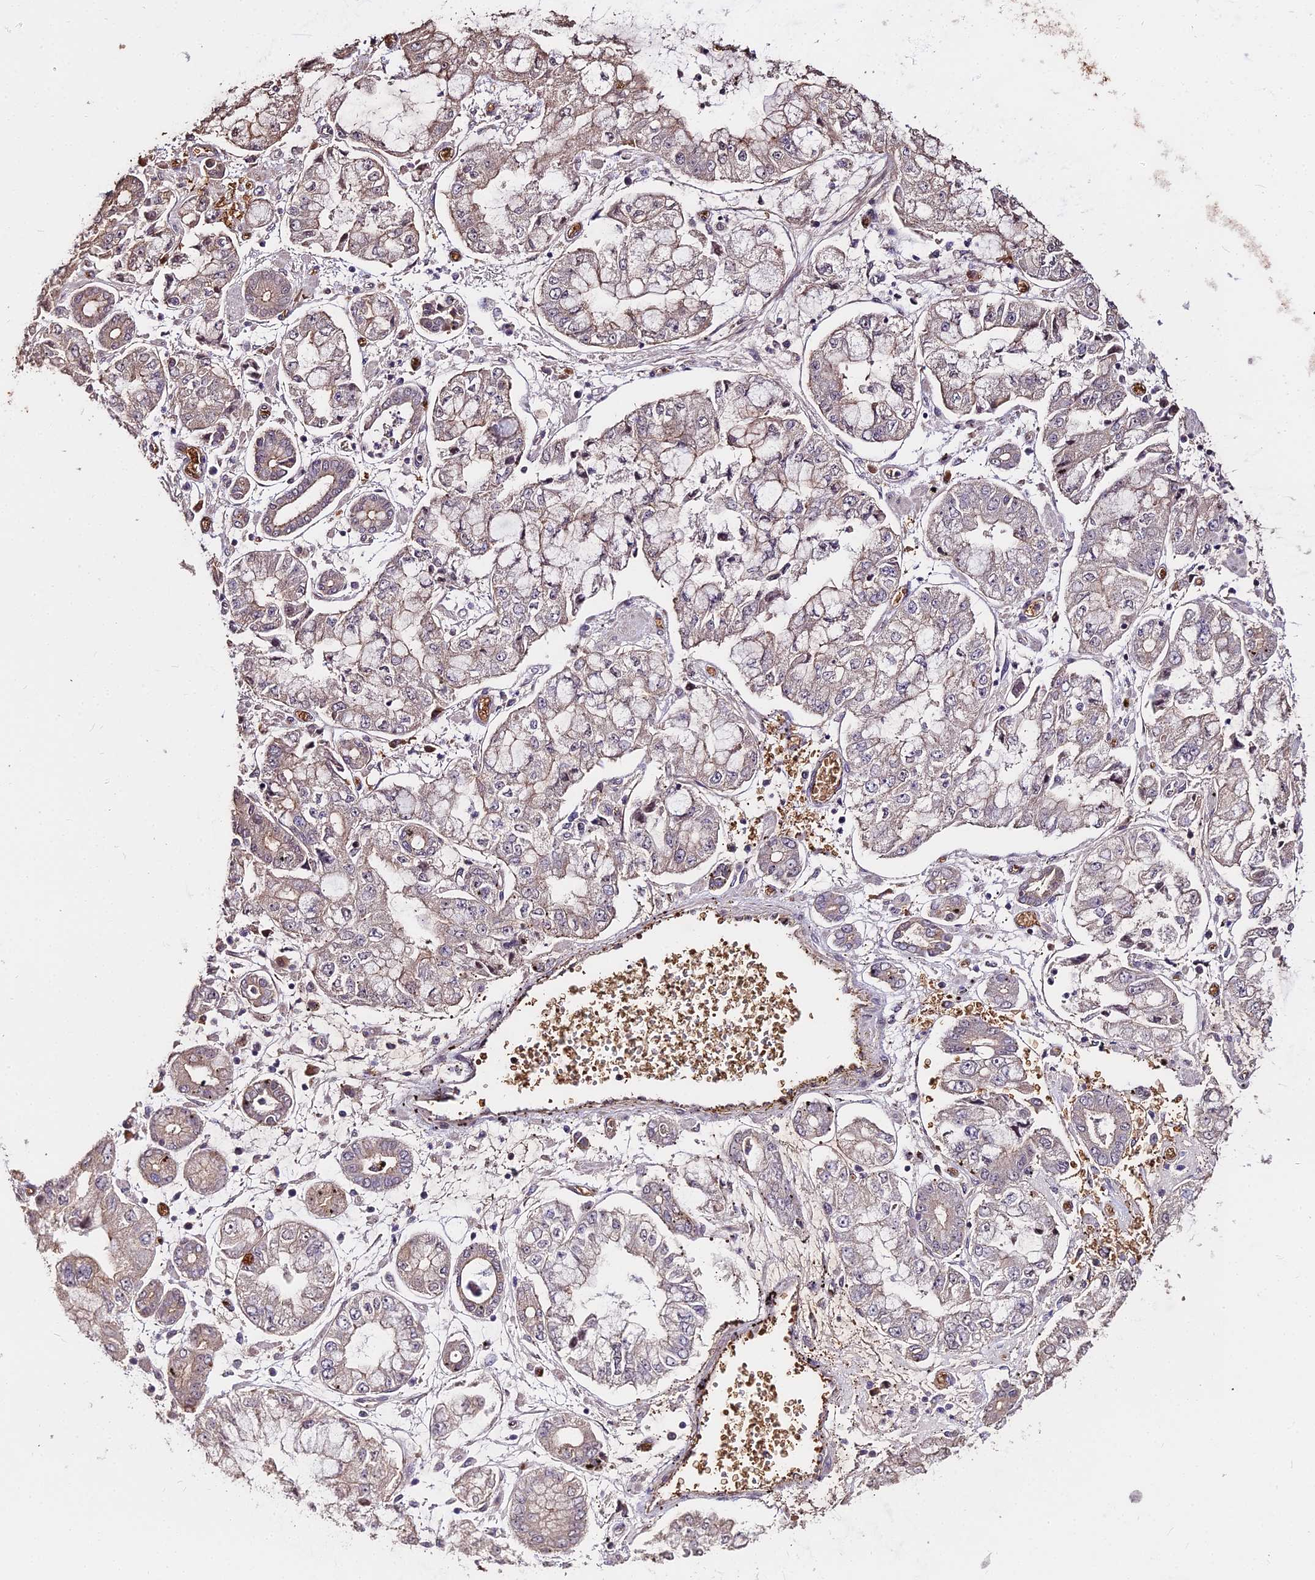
{"staining": {"intensity": "weak", "quantity": "25%-75%", "location": "cytoplasmic/membranous"}, "tissue": "stomach cancer", "cell_type": "Tumor cells", "image_type": "cancer", "snomed": [{"axis": "morphology", "description": "Adenocarcinoma, NOS"}, {"axis": "topography", "description": "Stomach"}], "caption": "Adenocarcinoma (stomach) stained with IHC reveals weak cytoplasmic/membranous expression in about 25%-75% of tumor cells.", "gene": "ZDBF2", "patient": {"sex": "male", "age": 76}}